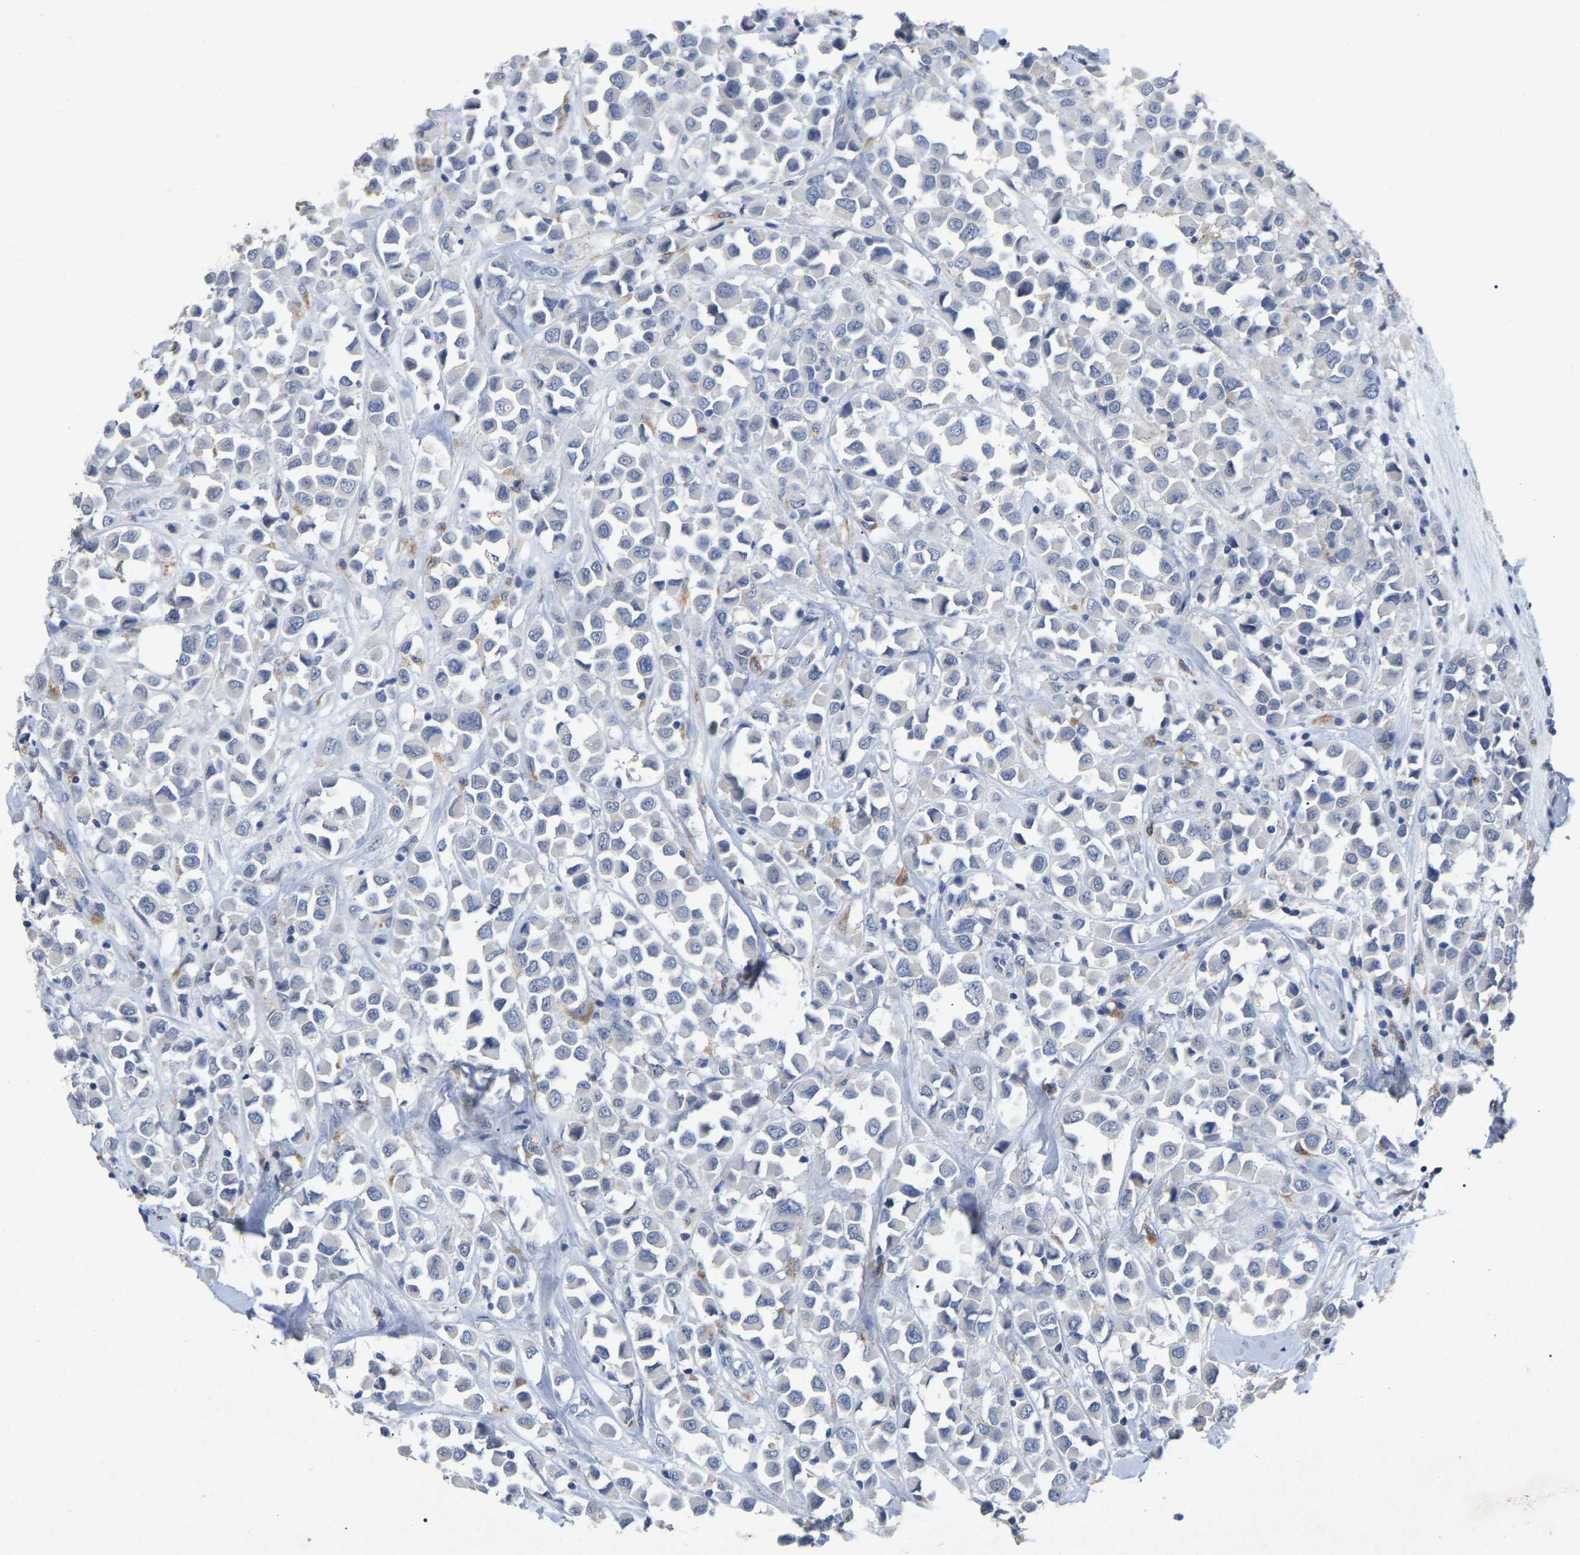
{"staining": {"intensity": "negative", "quantity": "none", "location": "none"}, "tissue": "breast cancer", "cell_type": "Tumor cells", "image_type": "cancer", "snomed": [{"axis": "morphology", "description": "Duct carcinoma"}, {"axis": "topography", "description": "Breast"}], "caption": "Tumor cells show no significant protein staining in breast cancer (invasive ductal carcinoma).", "gene": "SMPD2", "patient": {"sex": "female", "age": 61}}